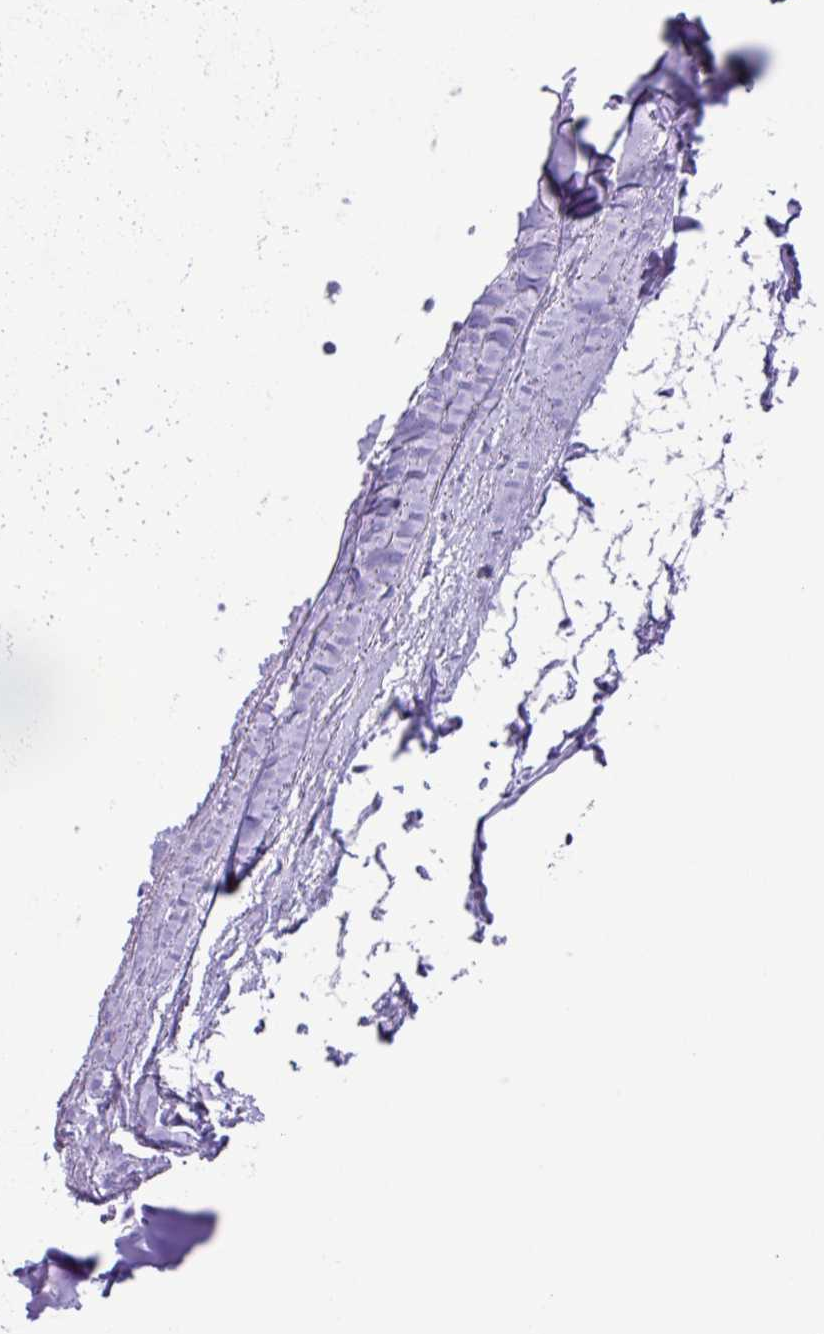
{"staining": {"intensity": "negative", "quantity": "none", "location": "none"}, "tissue": "adipose tissue", "cell_type": "Adipocytes", "image_type": "normal", "snomed": [{"axis": "morphology", "description": "Normal tissue, NOS"}, {"axis": "topography", "description": "Cartilage tissue"}, {"axis": "topography", "description": "Bronchus"}], "caption": "DAB immunohistochemical staining of normal adipose tissue exhibits no significant expression in adipocytes. The staining is performed using DAB (3,3'-diaminobenzidine) brown chromogen with nuclei counter-stained in using hematoxylin.", "gene": "AGO3", "patient": {"sex": "female", "age": 72}}